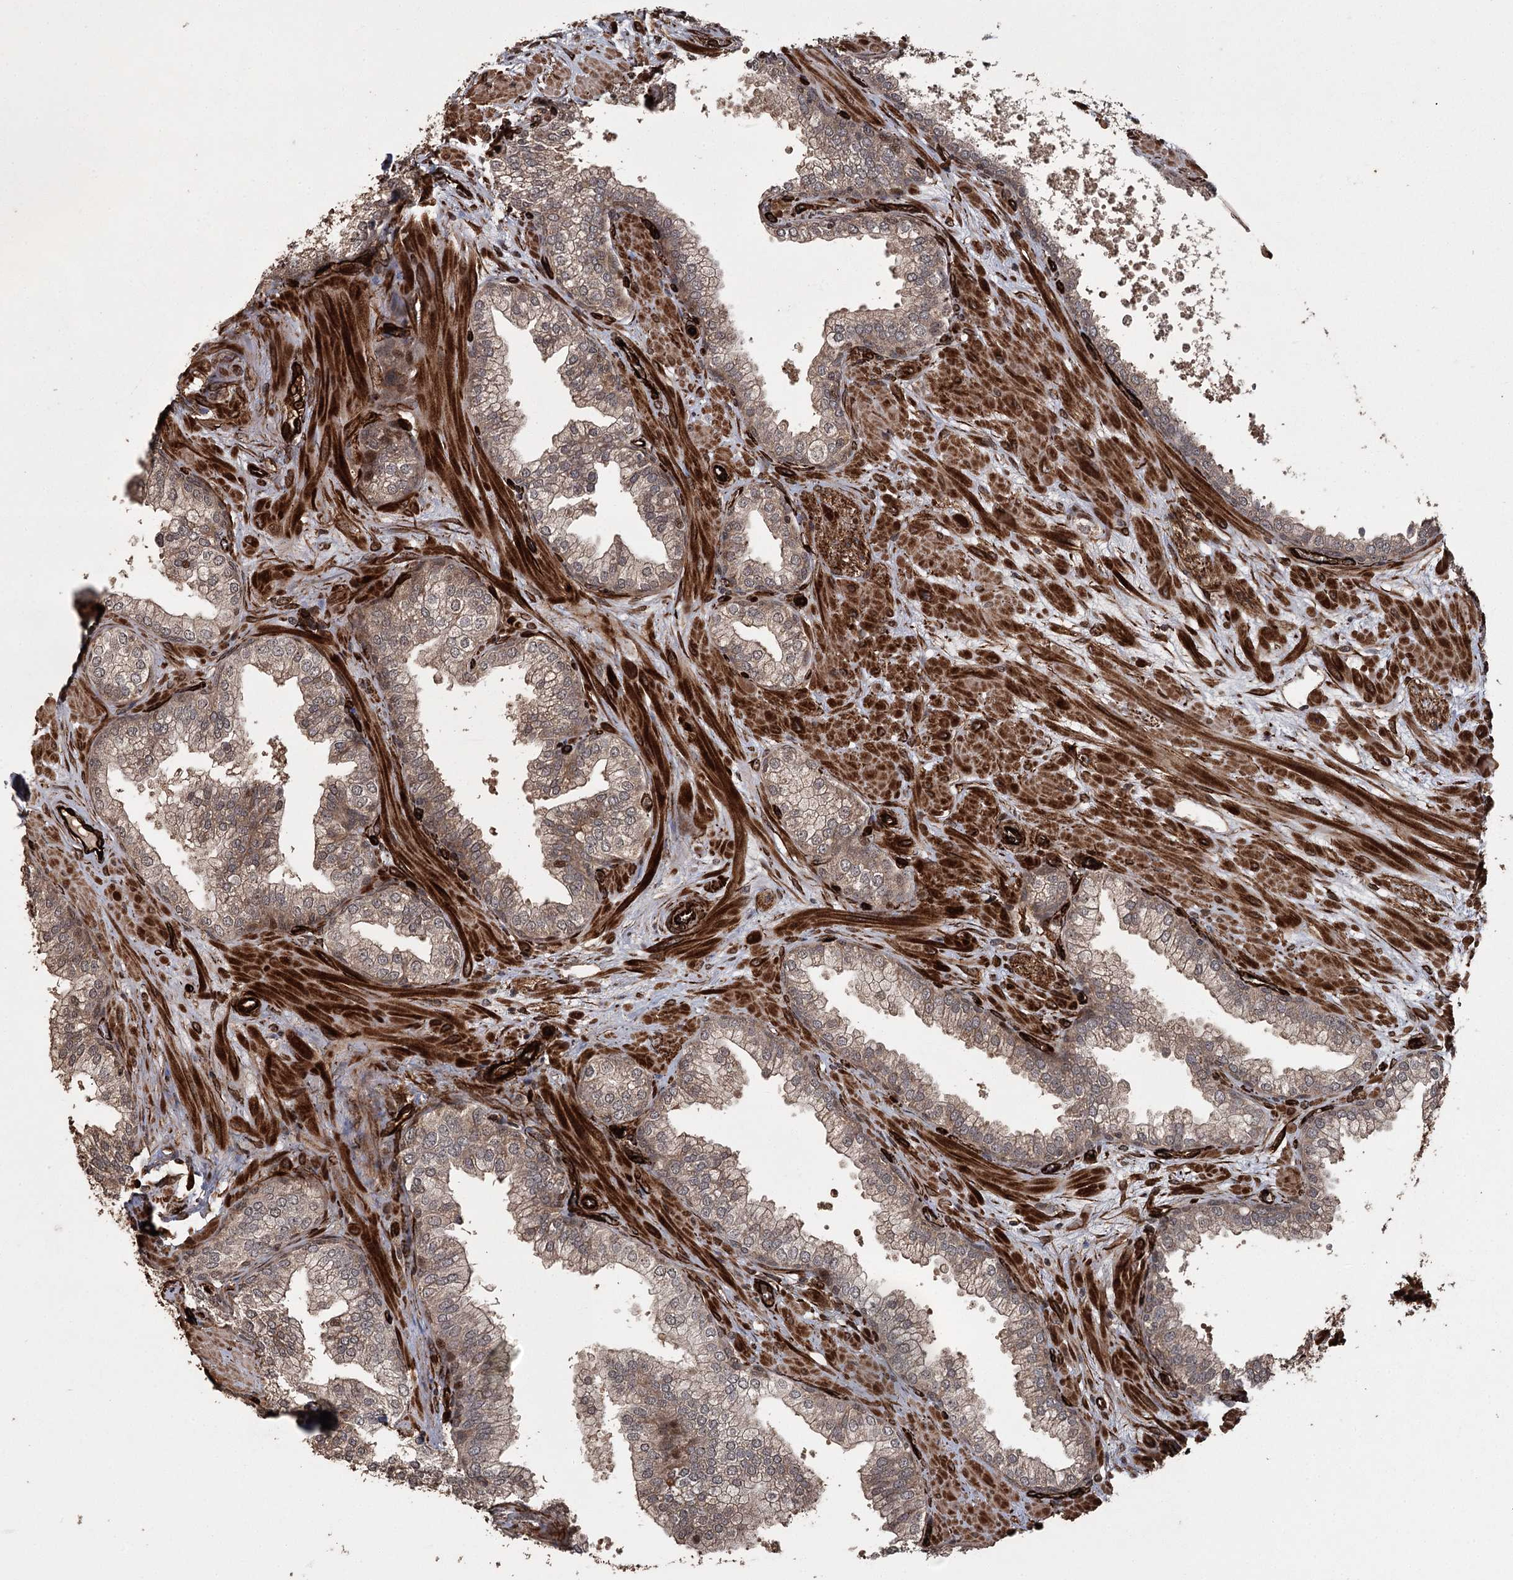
{"staining": {"intensity": "moderate", "quantity": ">75%", "location": "cytoplasmic/membranous"}, "tissue": "prostate", "cell_type": "Glandular cells", "image_type": "normal", "snomed": [{"axis": "morphology", "description": "Normal tissue, NOS"}, {"axis": "topography", "description": "Prostate"}], "caption": "Protein staining demonstrates moderate cytoplasmic/membranous expression in approximately >75% of glandular cells in benign prostate. (DAB IHC, brown staining for protein, blue staining for nuclei).", "gene": "RPAP3", "patient": {"sex": "male", "age": 60}}